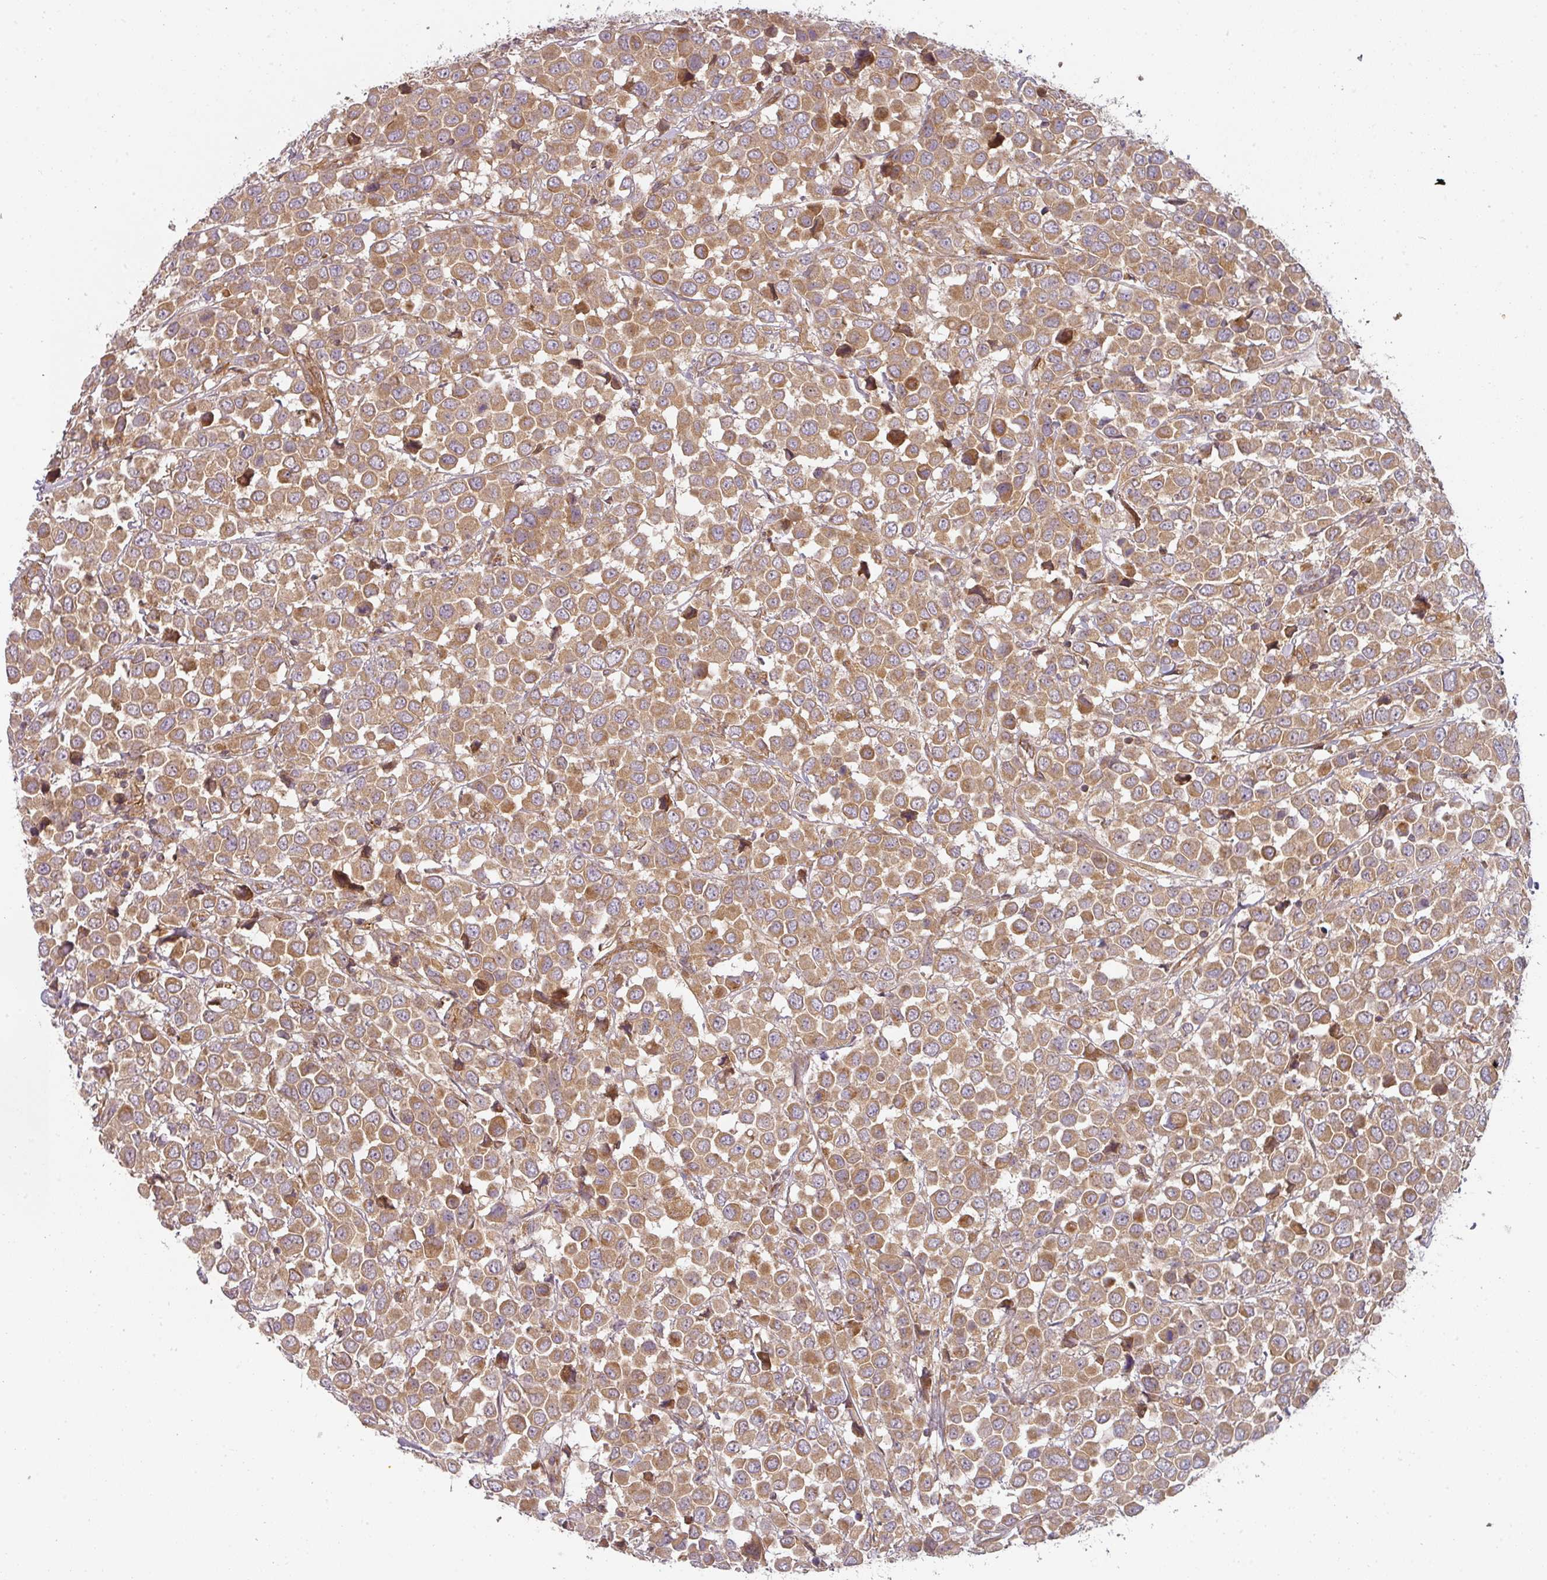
{"staining": {"intensity": "moderate", "quantity": ">75%", "location": "cytoplasmic/membranous"}, "tissue": "breast cancer", "cell_type": "Tumor cells", "image_type": "cancer", "snomed": [{"axis": "morphology", "description": "Duct carcinoma"}, {"axis": "topography", "description": "Breast"}], "caption": "Human breast invasive ductal carcinoma stained with a brown dye shows moderate cytoplasmic/membranous positive staining in approximately >75% of tumor cells.", "gene": "CNOT1", "patient": {"sex": "female", "age": 61}}